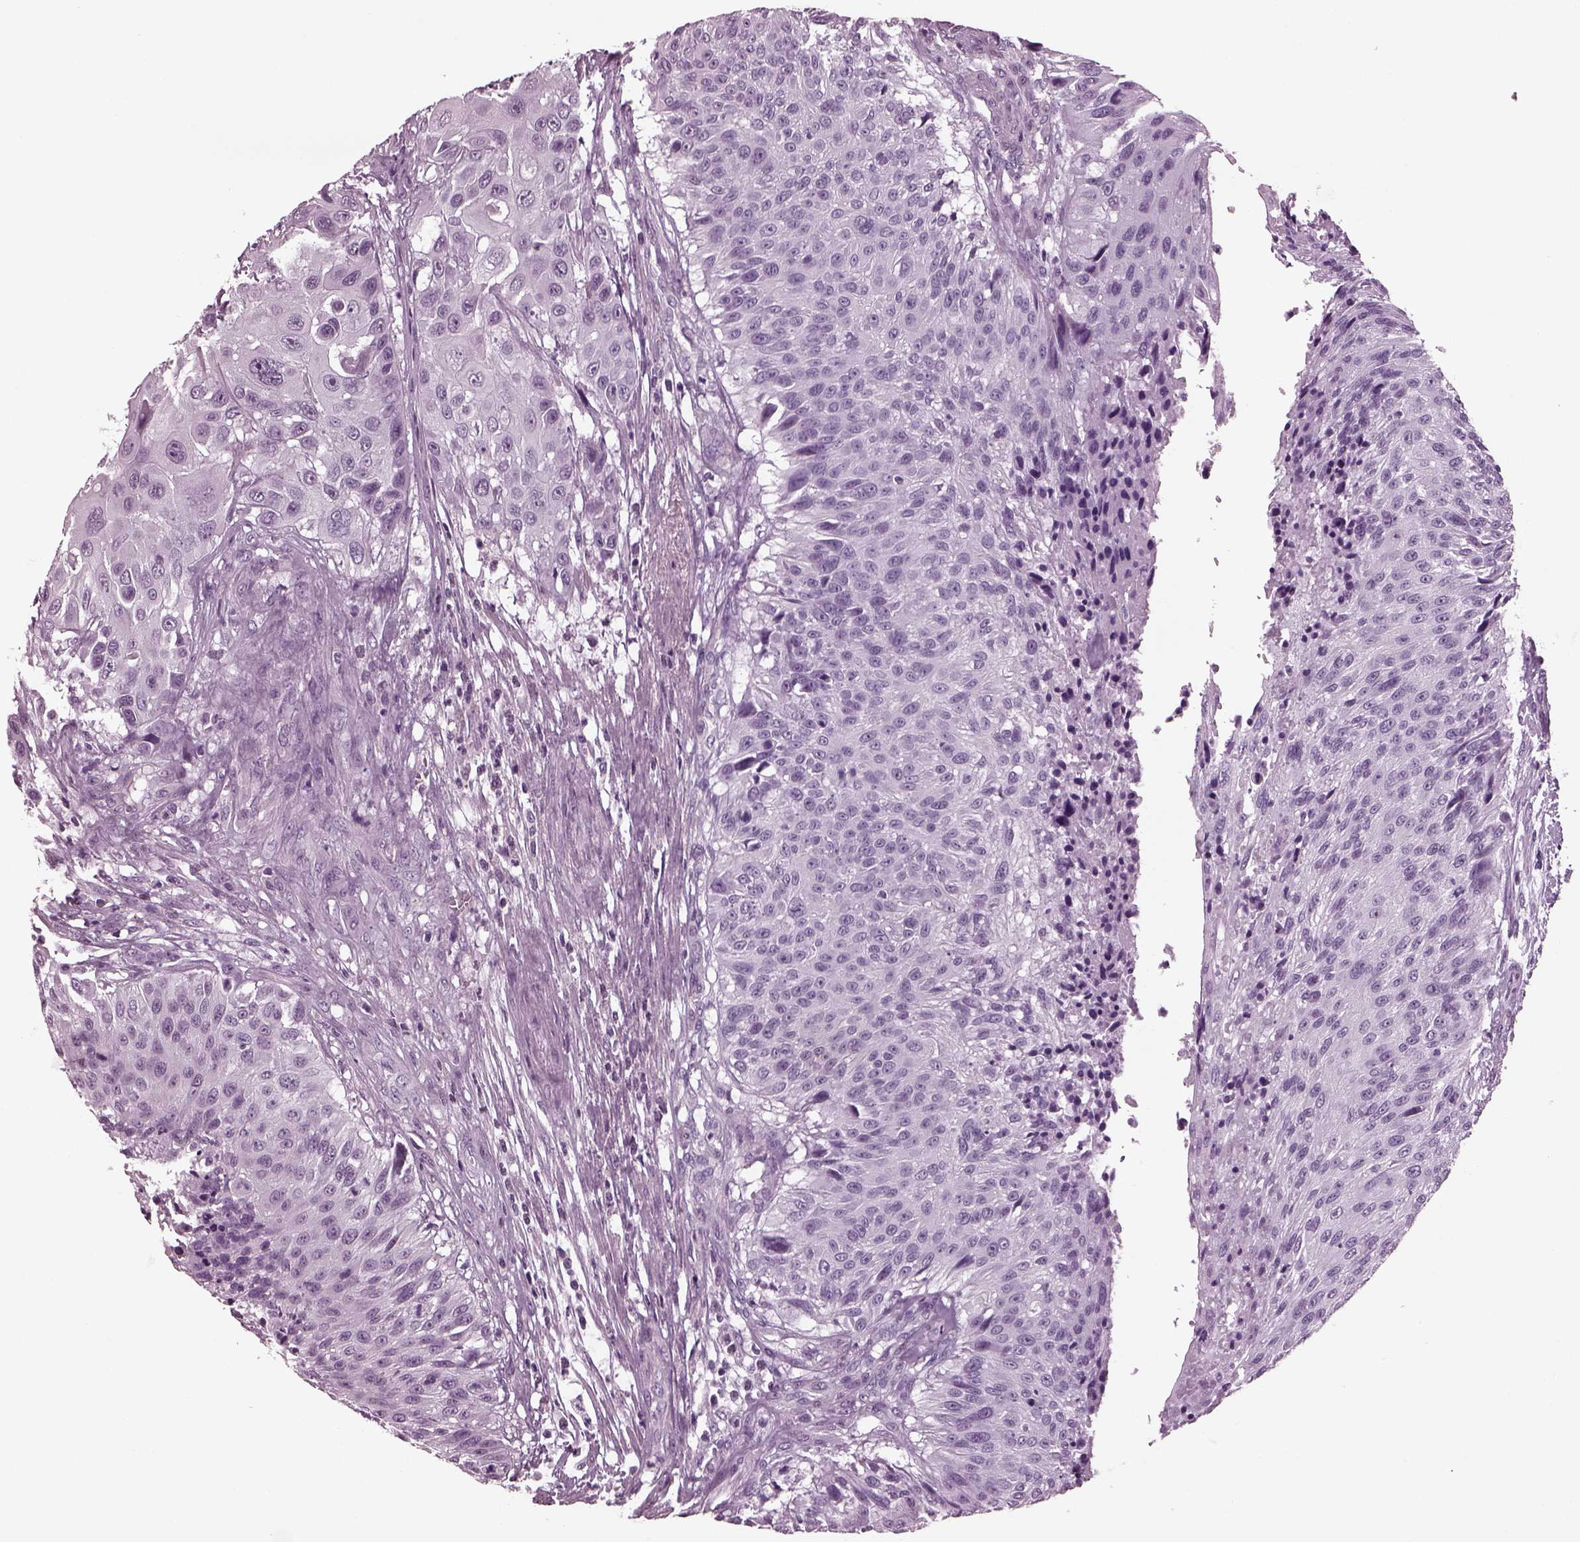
{"staining": {"intensity": "negative", "quantity": "none", "location": "none"}, "tissue": "urothelial cancer", "cell_type": "Tumor cells", "image_type": "cancer", "snomed": [{"axis": "morphology", "description": "Urothelial carcinoma, NOS"}, {"axis": "topography", "description": "Urinary bladder"}], "caption": "Micrograph shows no protein positivity in tumor cells of transitional cell carcinoma tissue.", "gene": "TPPP2", "patient": {"sex": "male", "age": 55}}